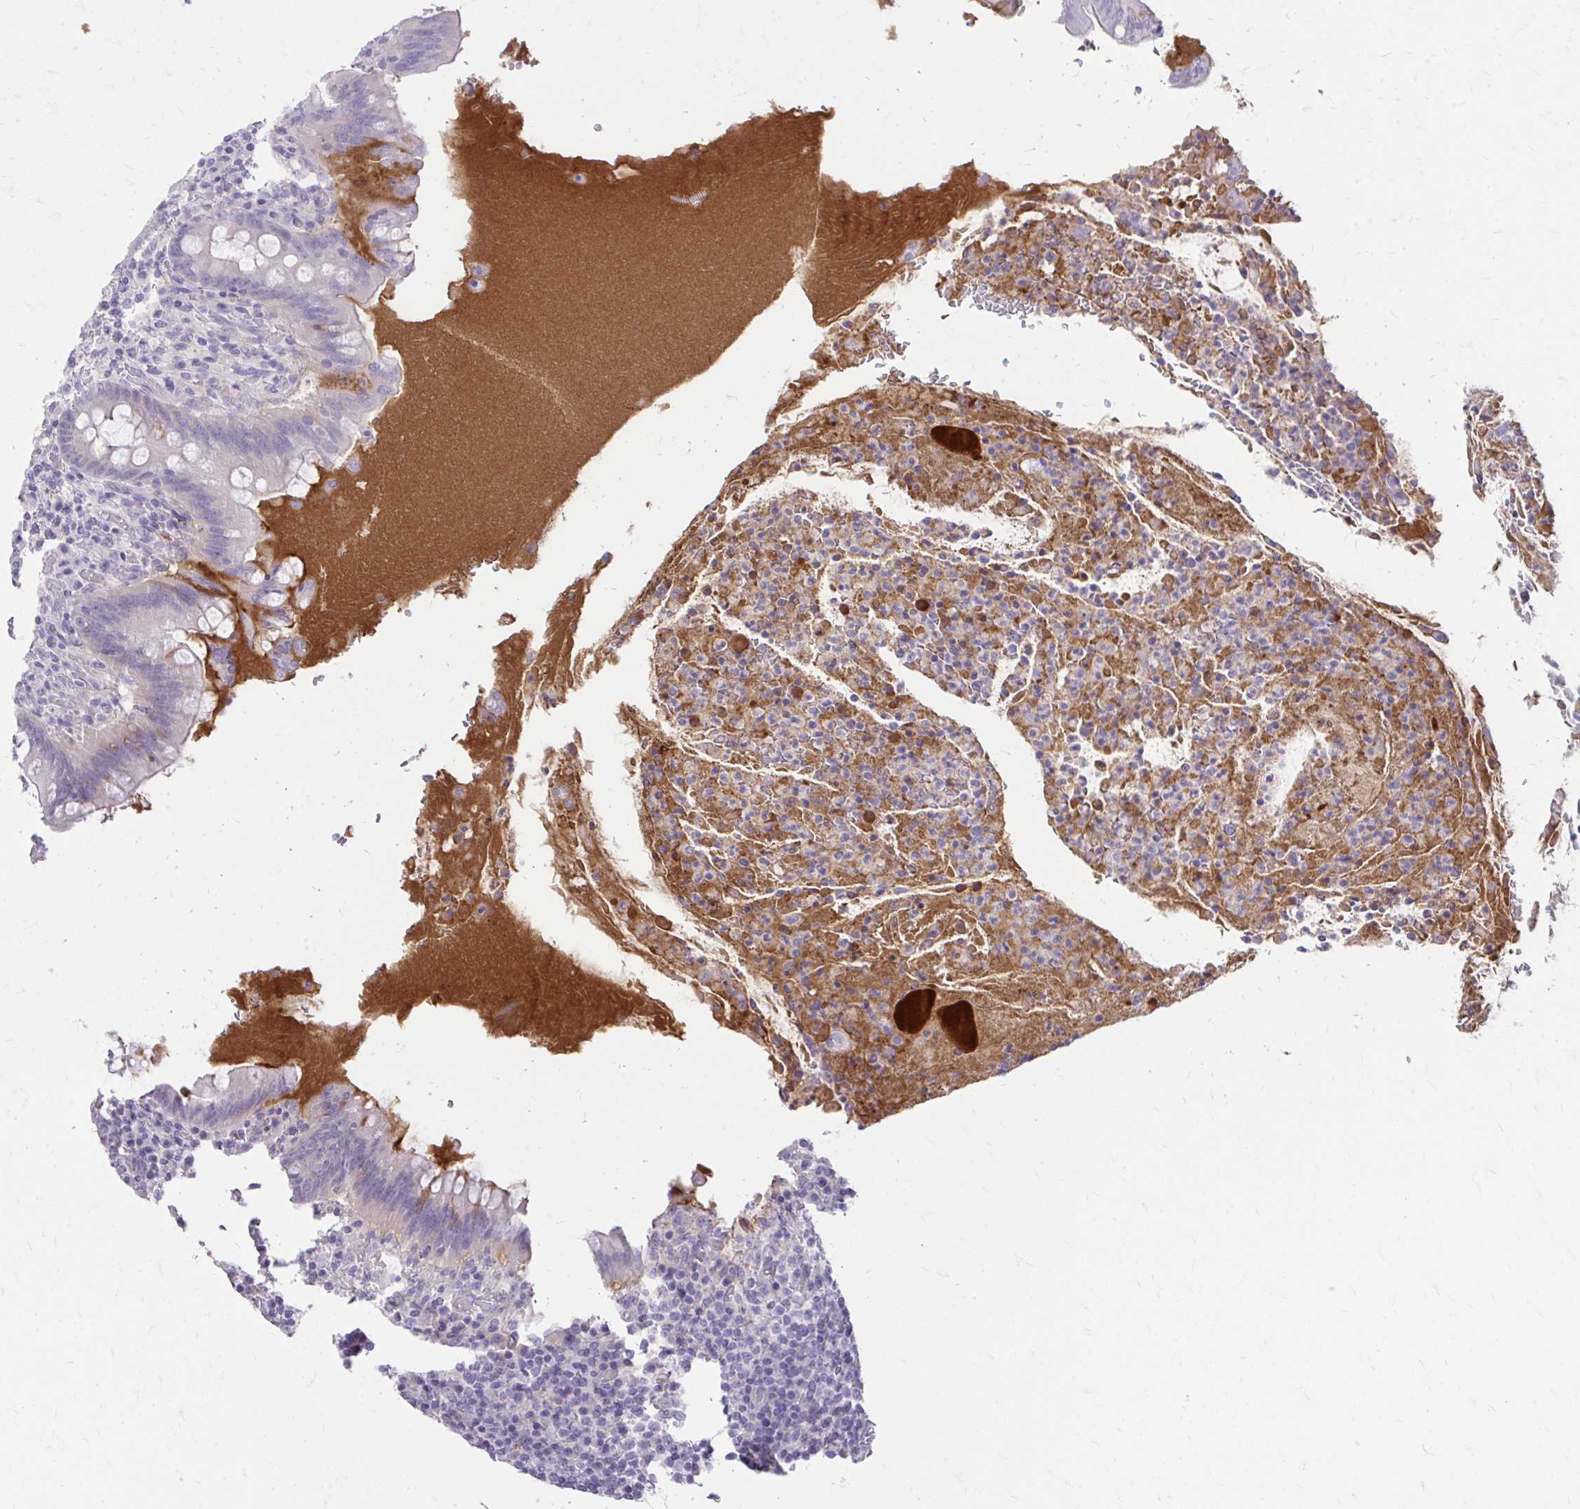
{"staining": {"intensity": "negative", "quantity": "none", "location": "none"}, "tissue": "appendix", "cell_type": "Glandular cells", "image_type": "normal", "snomed": [{"axis": "morphology", "description": "Normal tissue, NOS"}, {"axis": "topography", "description": "Appendix"}], "caption": "This is a histopathology image of IHC staining of benign appendix, which shows no expression in glandular cells. (DAB (3,3'-diaminobenzidine) immunohistochemistry, high magnification).", "gene": "CFH", "patient": {"sex": "female", "age": 43}}